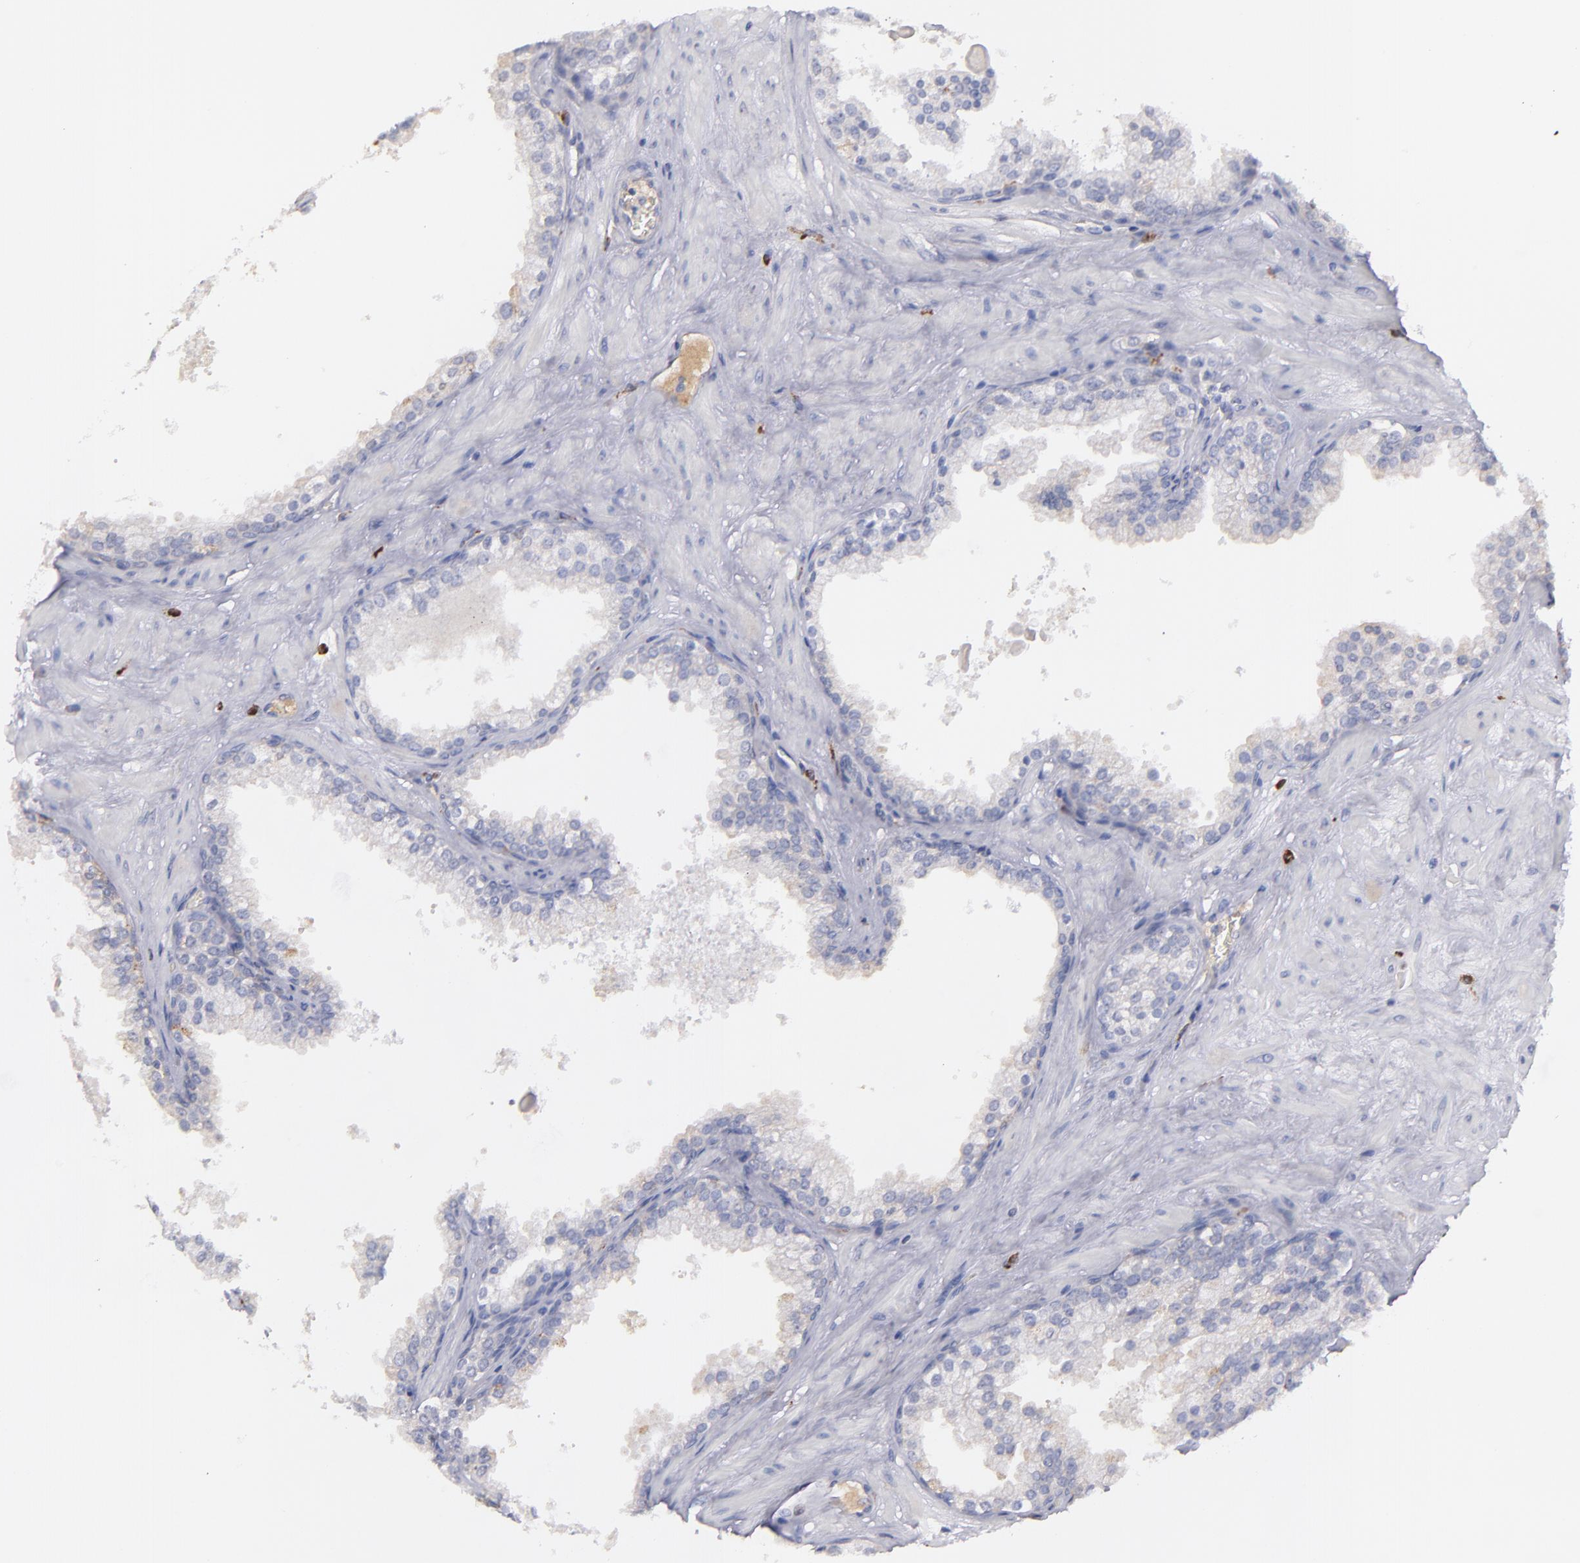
{"staining": {"intensity": "weak", "quantity": "<25%", "location": "cytoplasmic/membranous"}, "tissue": "prostate cancer", "cell_type": "Tumor cells", "image_type": "cancer", "snomed": [{"axis": "morphology", "description": "Adenocarcinoma, Medium grade"}, {"axis": "topography", "description": "Prostate"}], "caption": "Histopathology image shows no protein staining in tumor cells of prostate cancer tissue.", "gene": "C1QA", "patient": {"sex": "male", "age": 60}}